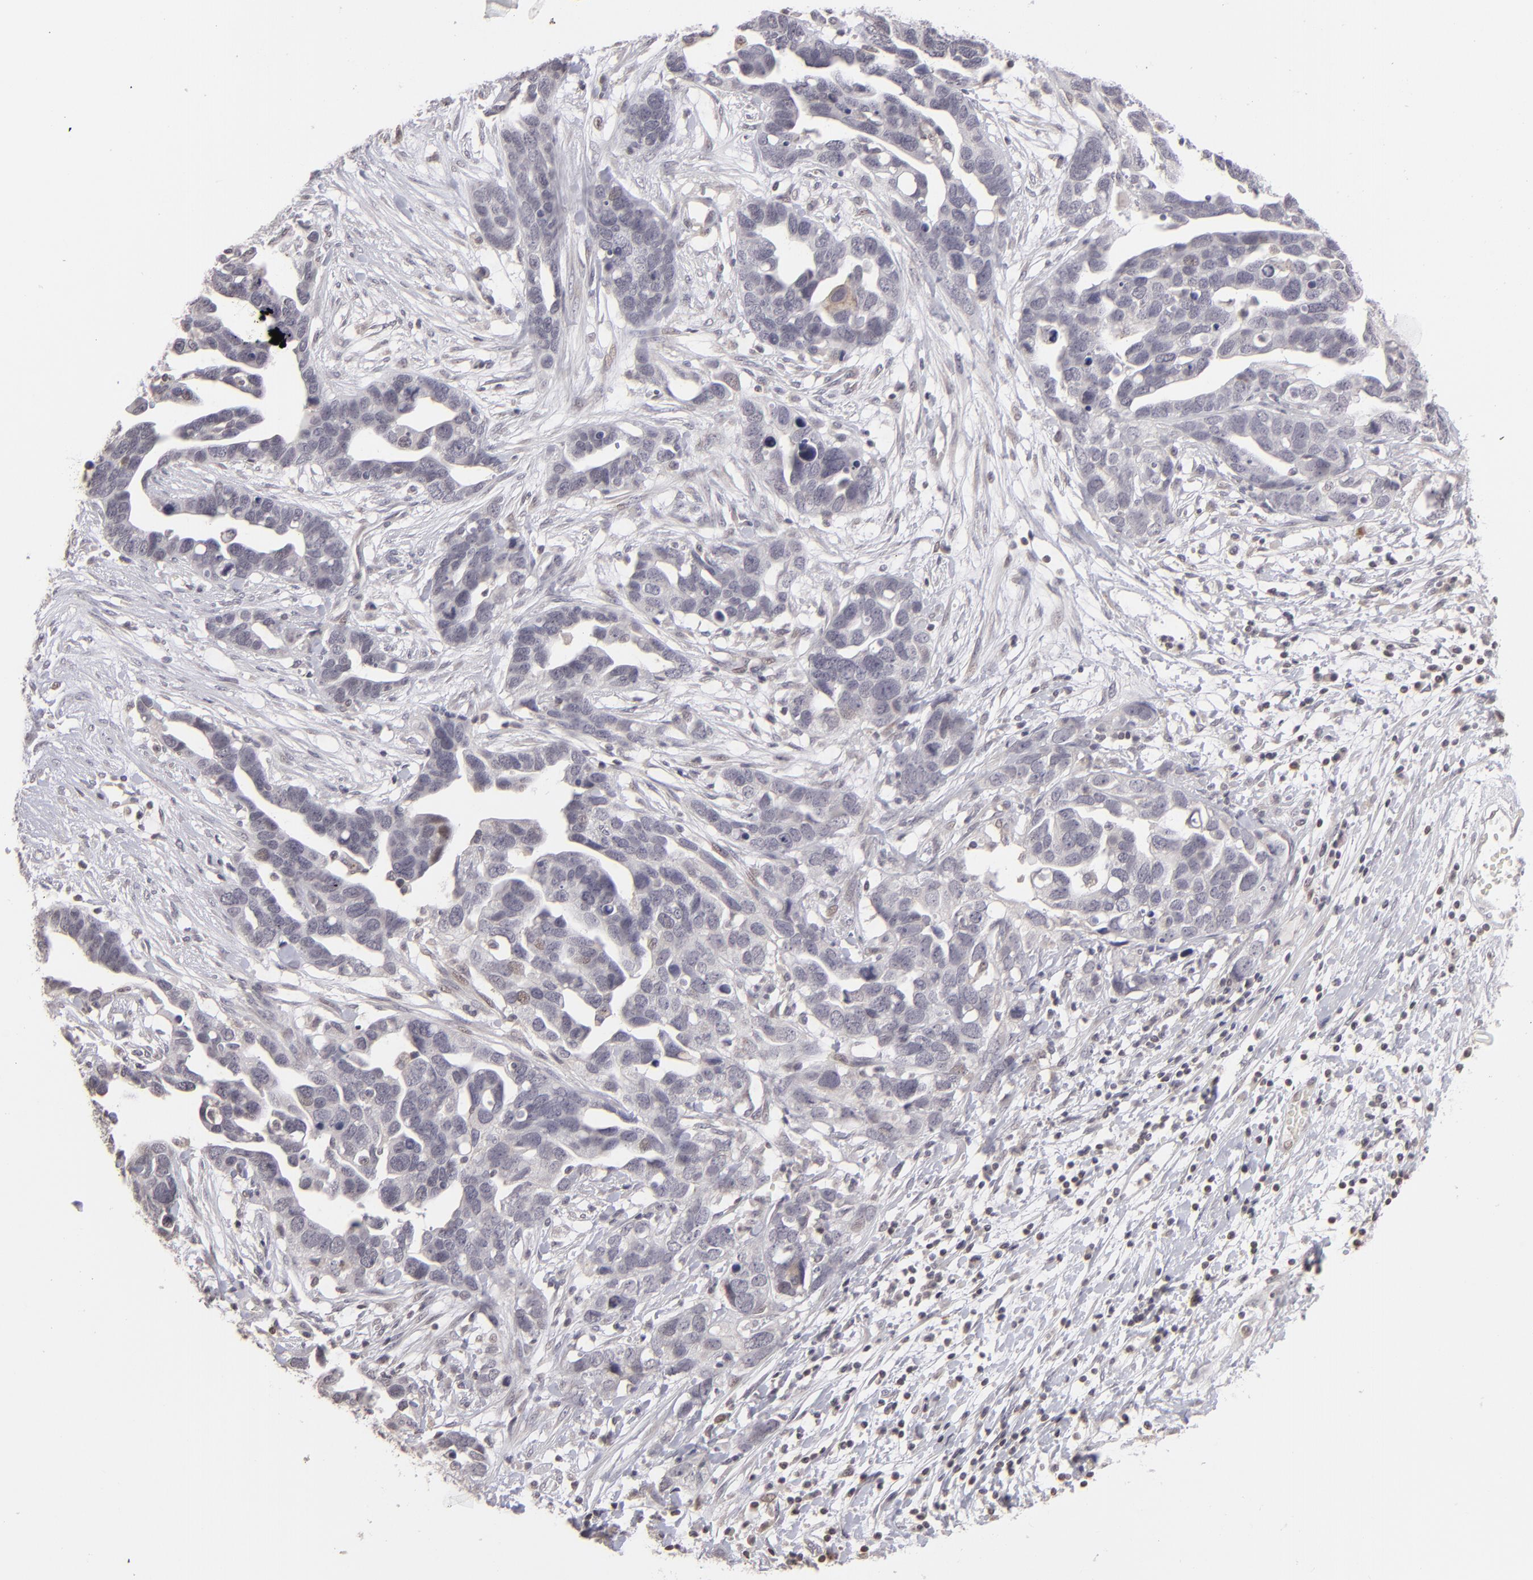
{"staining": {"intensity": "negative", "quantity": "none", "location": "none"}, "tissue": "ovarian cancer", "cell_type": "Tumor cells", "image_type": "cancer", "snomed": [{"axis": "morphology", "description": "Cystadenocarcinoma, serous, NOS"}, {"axis": "topography", "description": "Ovary"}], "caption": "Immunohistochemical staining of human ovarian cancer shows no significant expression in tumor cells.", "gene": "CLDN2", "patient": {"sex": "female", "age": 54}}